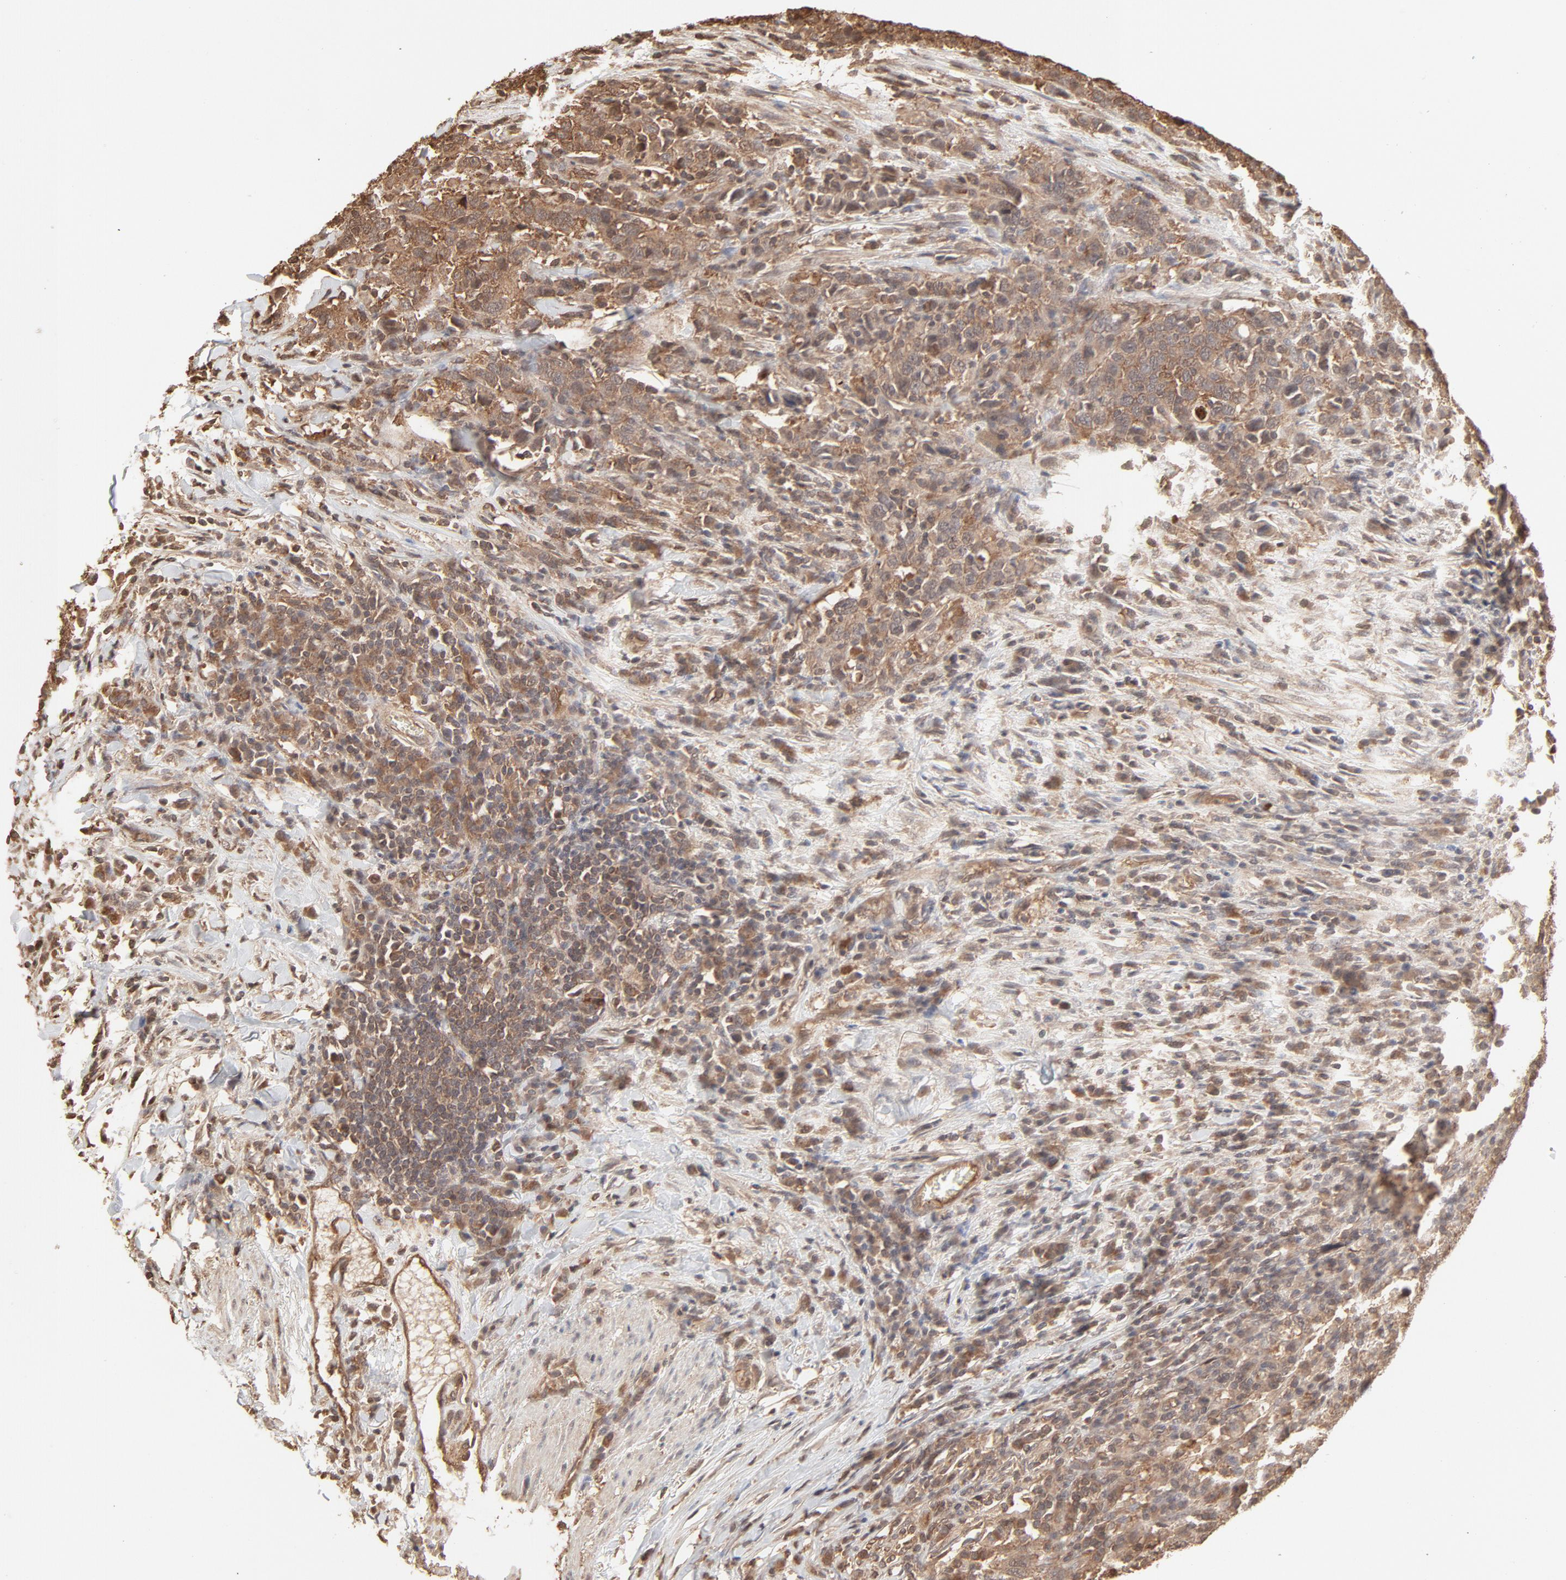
{"staining": {"intensity": "moderate", "quantity": ">75%", "location": "cytoplasmic/membranous"}, "tissue": "urothelial cancer", "cell_type": "Tumor cells", "image_type": "cancer", "snomed": [{"axis": "morphology", "description": "Urothelial carcinoma, High grade"}, {"axis": "topography", "description": "Urinary bladder"}], "caption": "A brown stain labels moderate cytoplasmic/membranous staining of a protein in high-grade urothelial carcinoma tumor cells.", "gene": "PPP2CA", "patient": {"sex": "male", "age": 61}}